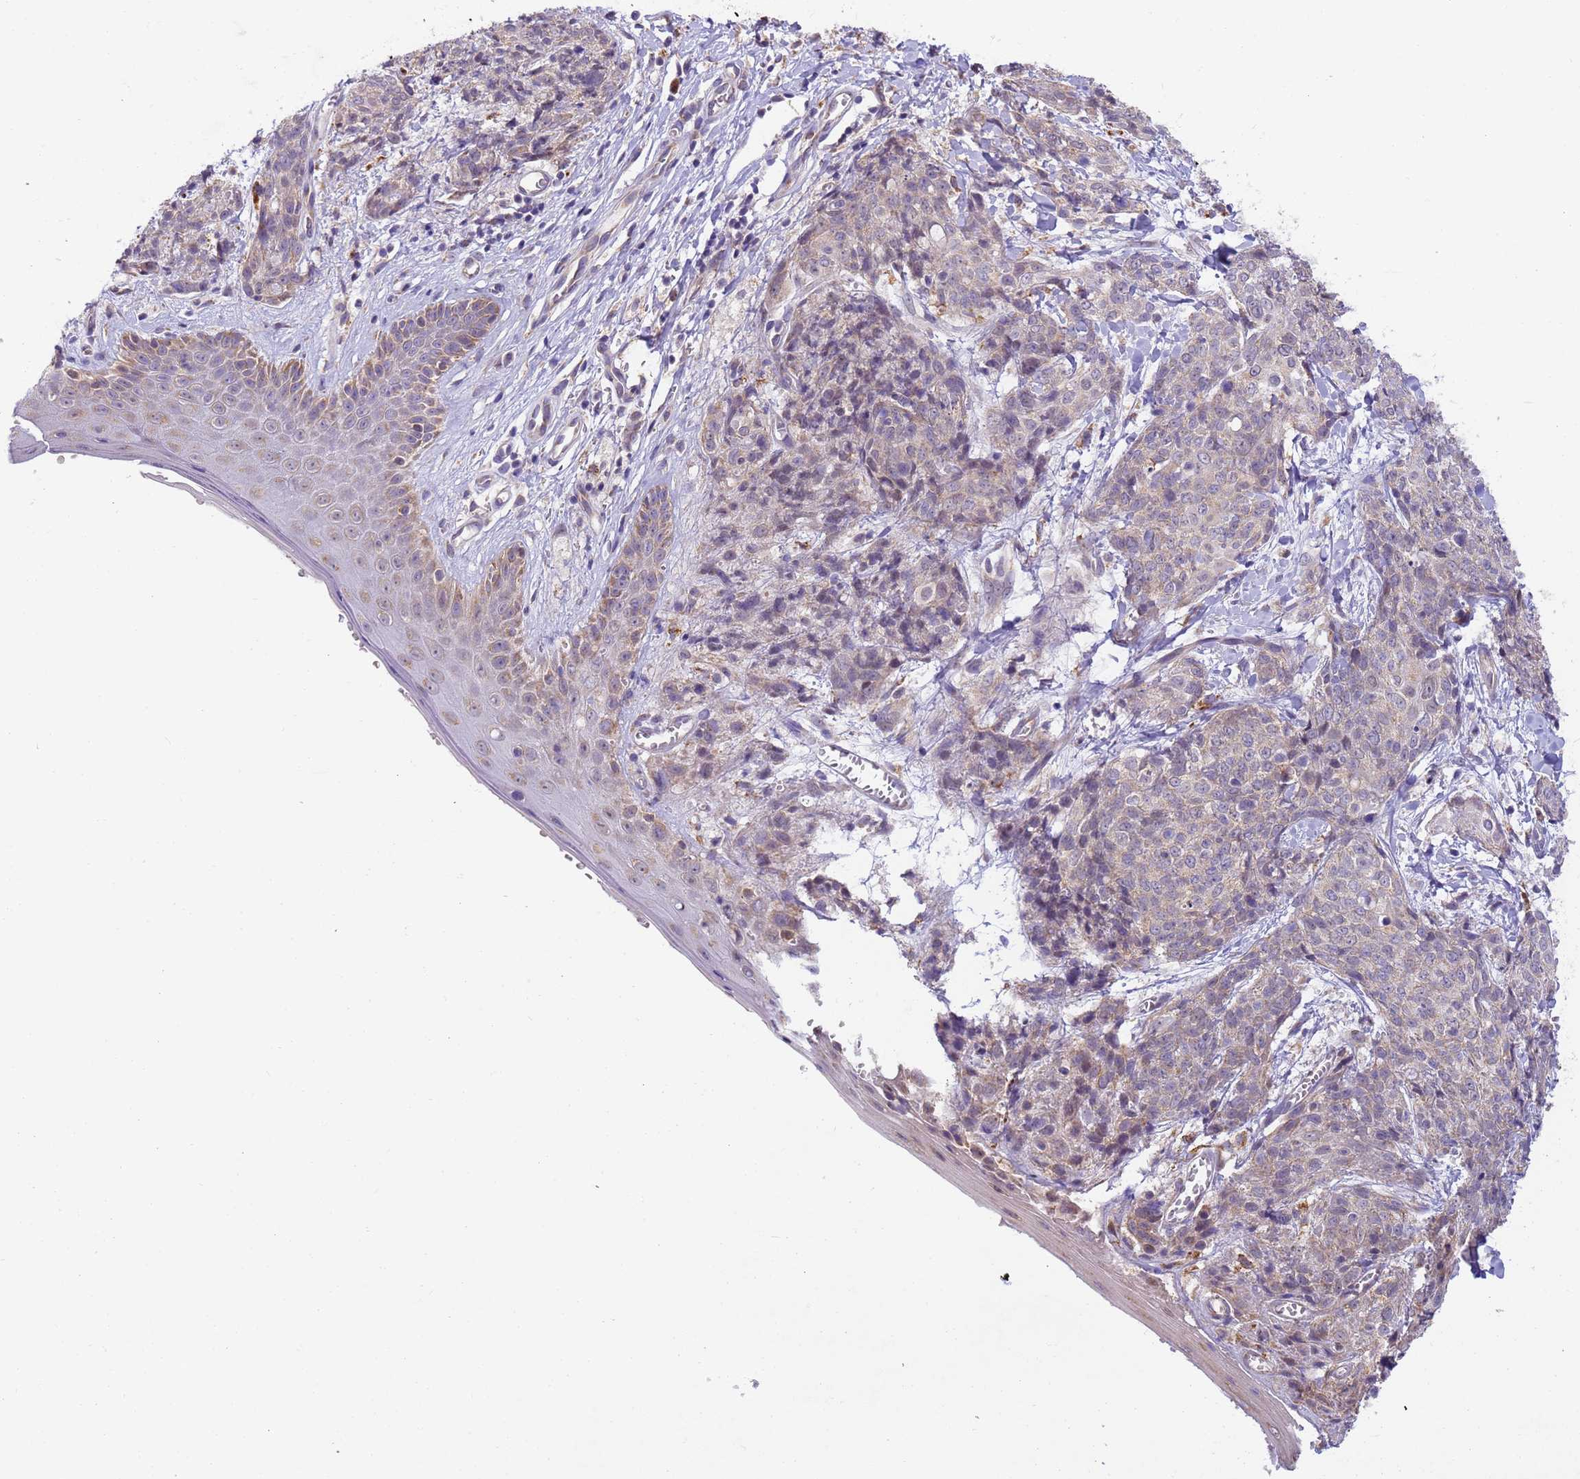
{"staining": {"intensity": "weak", "quantity": "25%-75%", "location": "cytoplasmic/membranous"}, "tissue": "skin cancer", "cell_type": "Tumor cells", "image_type": "cancer", "snomed": [{"axis": "morphology", "description": "Squamous cell carcinoma, NOS"}, {"axis": "topography", "description": "Skin"}, {"axis": "topography", "description": "Vulva"}], "caption": "Skin cancer (squamous cell carcinoma) tissue shows weak cytoplasmic/membranous expression in approximately 25%-75% of tumor cells, visualized by immunohistochemistry. Using DAB (3,3'-diaminobenzidine) (brown) and hematoxylin (blue) stains, captured at high magnification using brightfield microscopy.", "gene": "RAPGEF3", "patient": {"sex": "female", "age": 85}}